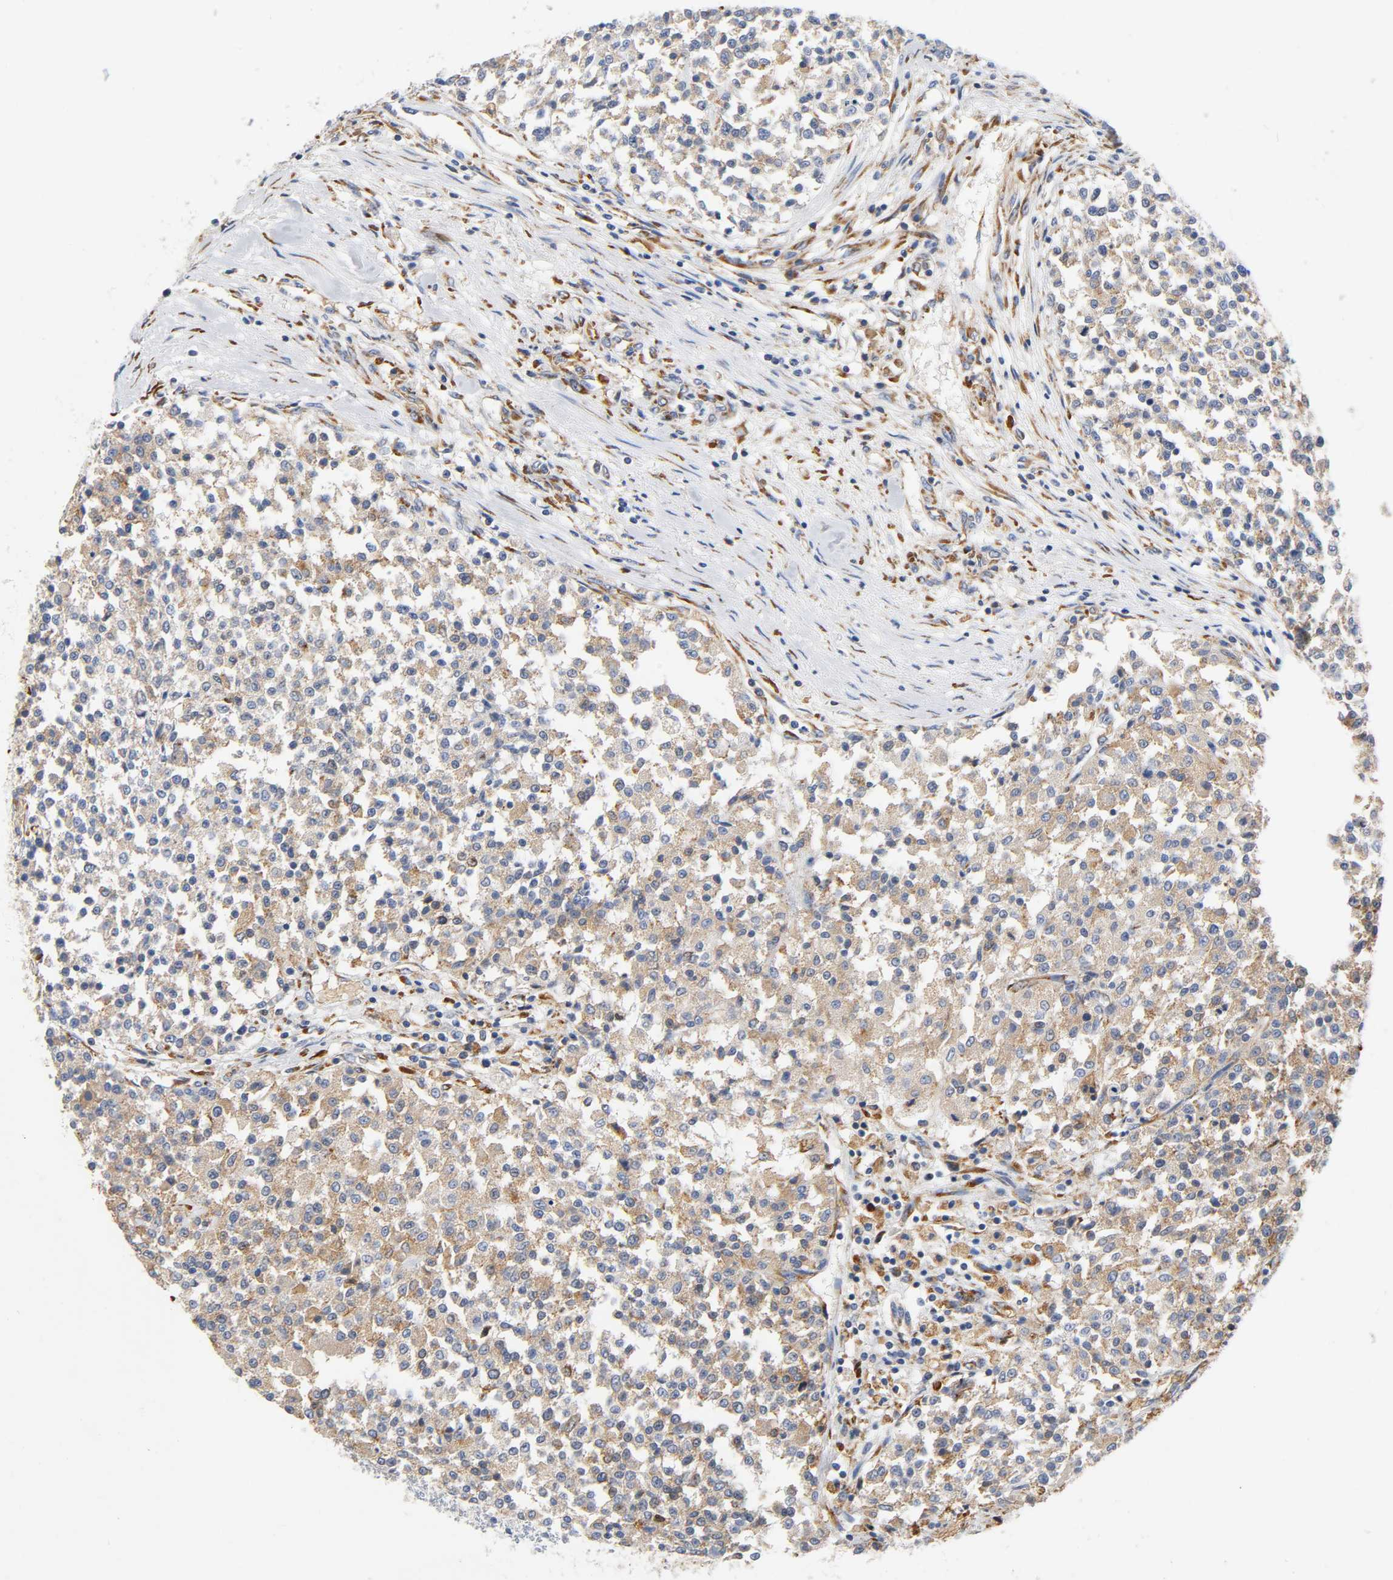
{"staining": {"intensity": "weak", "quantity": ">75%", "location": "cytoplasmic/membranous"}, "tissue": "testis cancer", "cell_type": "Tumor cells", "image_type": "cancer", "snomed": [{"axis": "morphology", "description": "Seminoma, NOS"}, {"axis": "topography", "description": "Testis"}], "caption": "The immunohistochemical stain highlights weak cytoplasmic/membranous staining in tumor cells of seminoma (testis) tissue.", "gene": "UCKL1", "patient": {"sex": "male", "age": 59}}